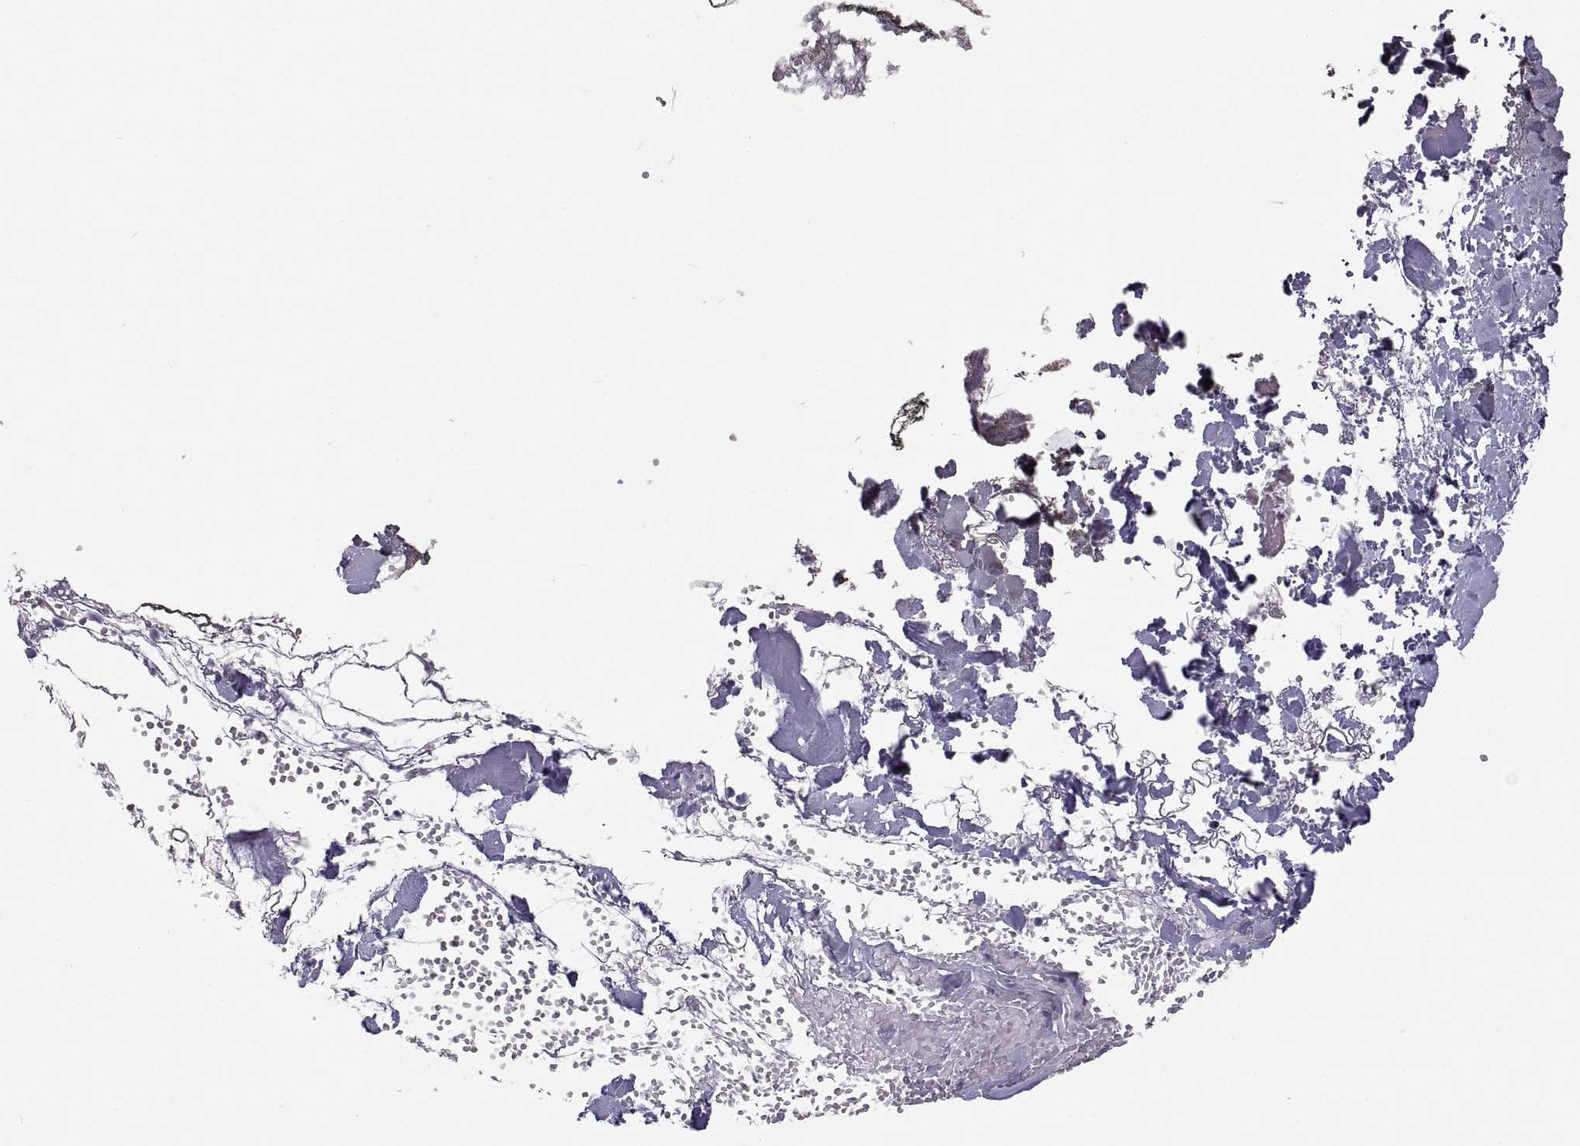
{"staining": {"intensity": "negative", "quantity": "none", "location": "none"}, "tissue": "skin", "cell_type": "Fibroblasts", "image_type": "normal", "snomed": [{"axis": "morphology", "description": "Normal tissue, NOS"}, {"axis": "topography", "description": "Skin"}], "caption": "Micrograph shows no significant protein positivity in fibroblasts of benign skin. (DAB immunohistochemistry visualized using brightfield microscopy, high magnification).", "gene": "CT47A10", "patient": {"sex": "female", "age": 34}}